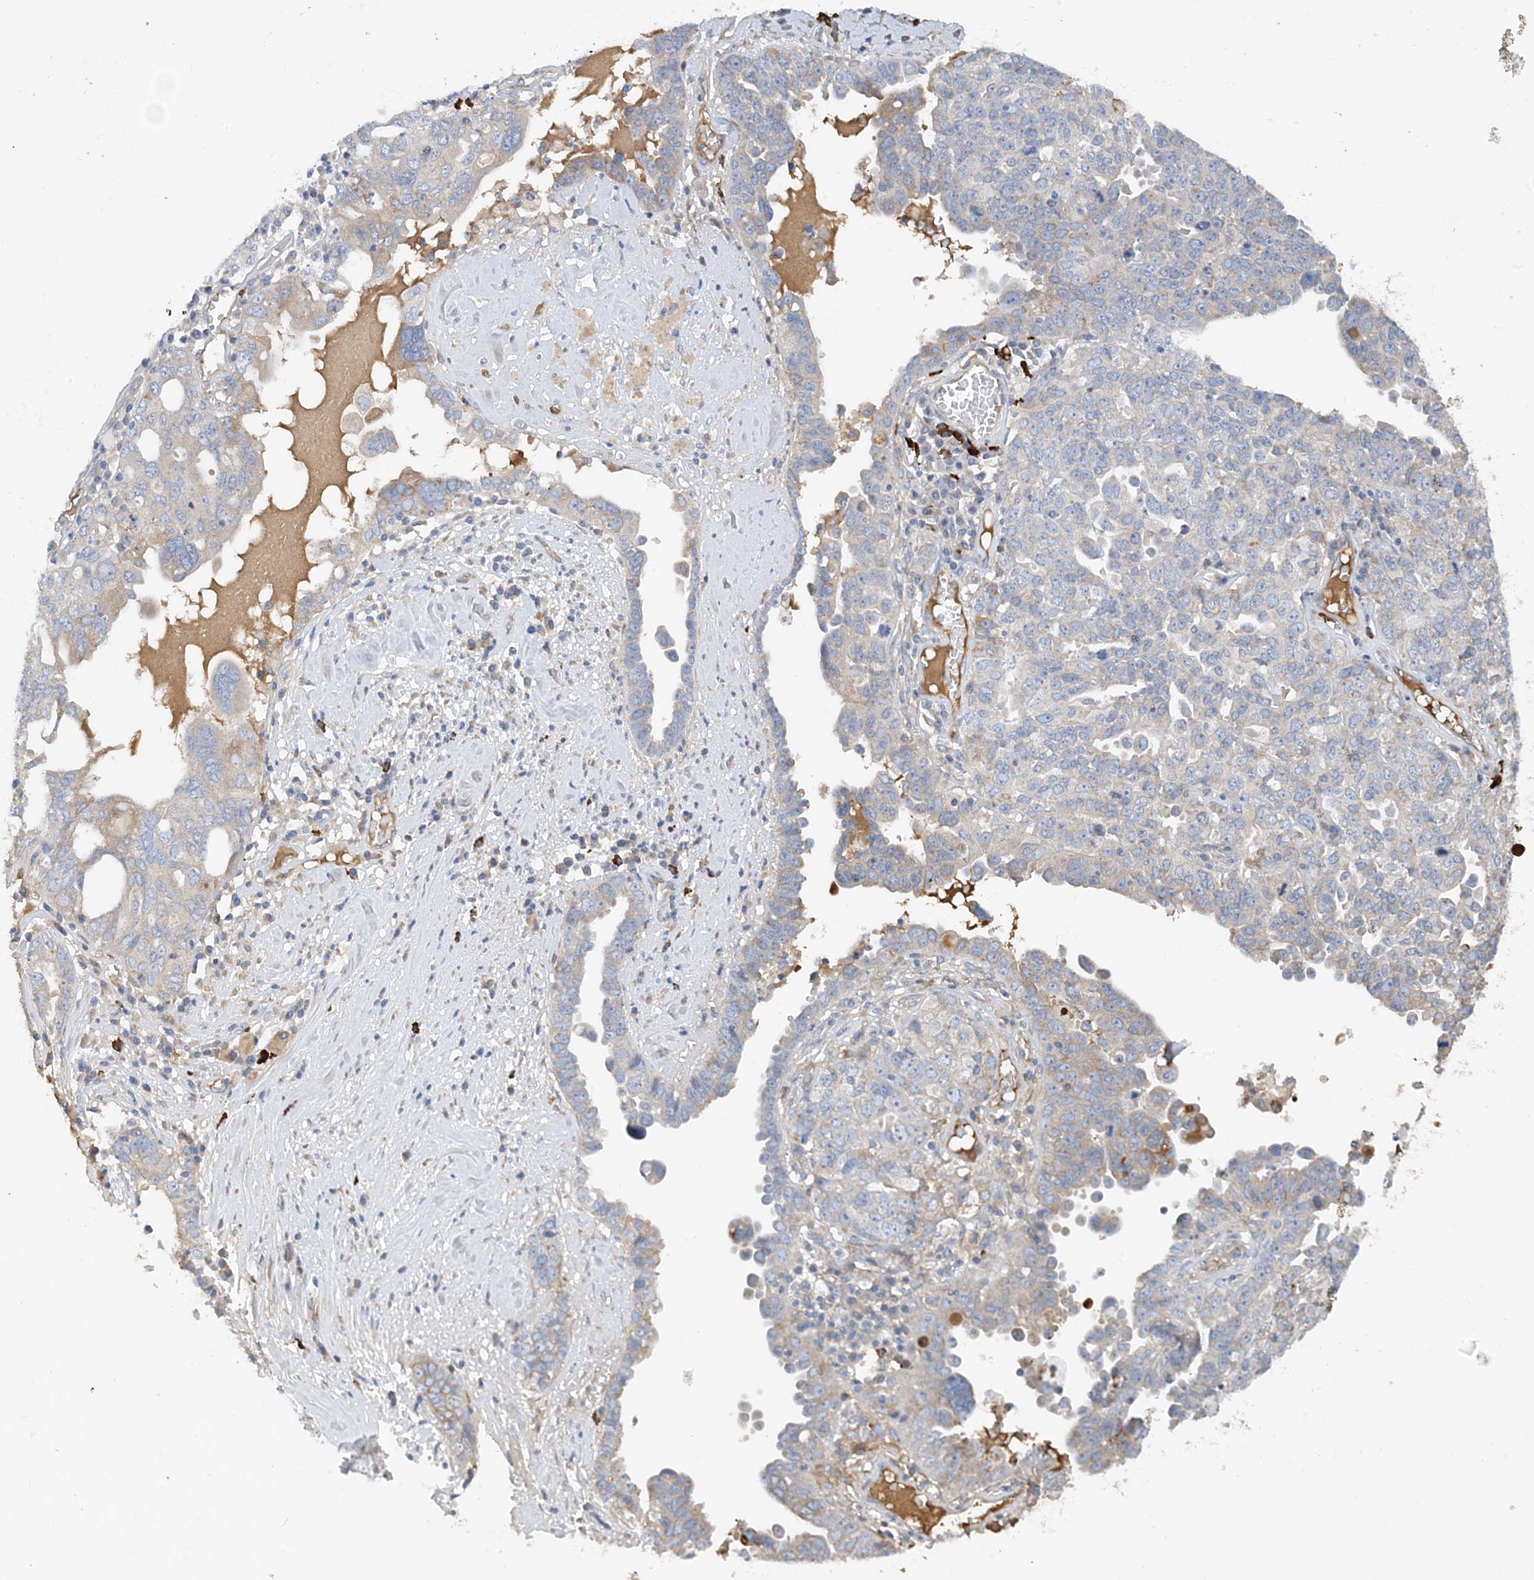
{"staining": {"intensity": "moderate", "quantity": "<25%", "location": "cytoplasmic/membranous"}, "tissue": "ovarian cancer", "cell_type": "Tumor cells", "image_type": "cancer", "snomed": [{"axis": "morphology", "description": "Carcinoma, endometroid"}, {"axis": "topography", "description": "Ovary"}], "caption": "Immunohistochemistry image of human ovarian endometroid carcinoma stained for a protein (brown), which shows low levels of moderate cytoplasmic/membranous staining in about <25% of tumor cells.", "gene": "SLC5A11", "patient": {"sex": "female", "age": 62}}